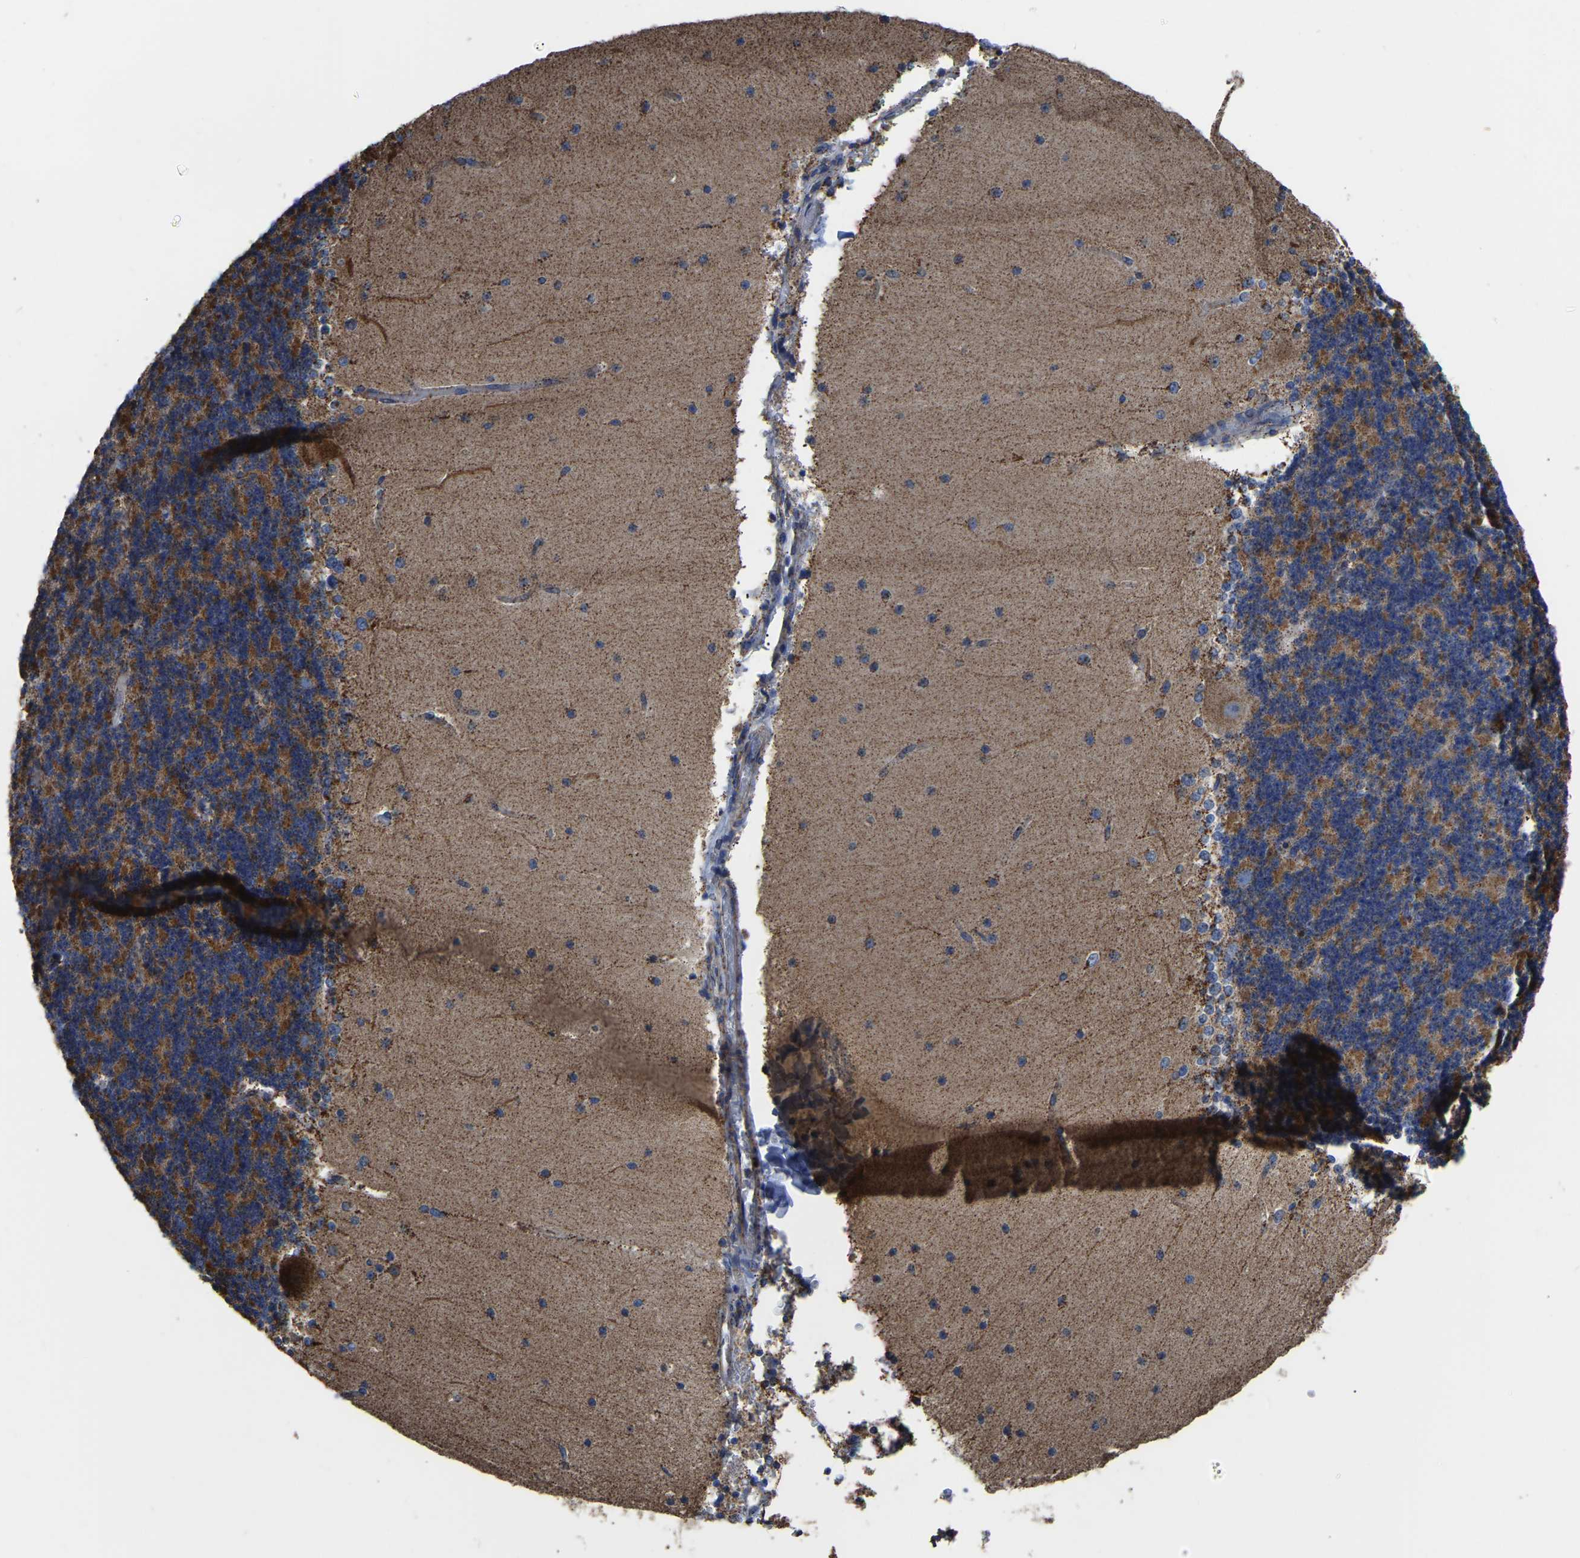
{"staining": {"intensity": "moderate", "quantity": "25%-75%", "location": "cytoplasmic/membranous"}, "tissue": "cerebellum", "cell_type": "Cells in granular layer", "image_type": "normal", "snomed": [{"axis": "morphology", "description": "Normal tissue, NOS"}, {"axis": "topography", "description": "Cerebellum"}], "caption": "Immunohistochemistry staining of benign cerebellum, which exhibits medium levels of moderate cytoplasmic/membranous positivity in about 25%-75% of cells in granular layer indicating moderate cytoplasmic/membranous protein expression. The staining was performed using DAB (3,3'-diaminobenzidine) (brown) for protein detection and nuclei were counterstained in hematoxylin (blue).", "gene": "ETFA", "patient": {"sex": "female", "age": 19}}